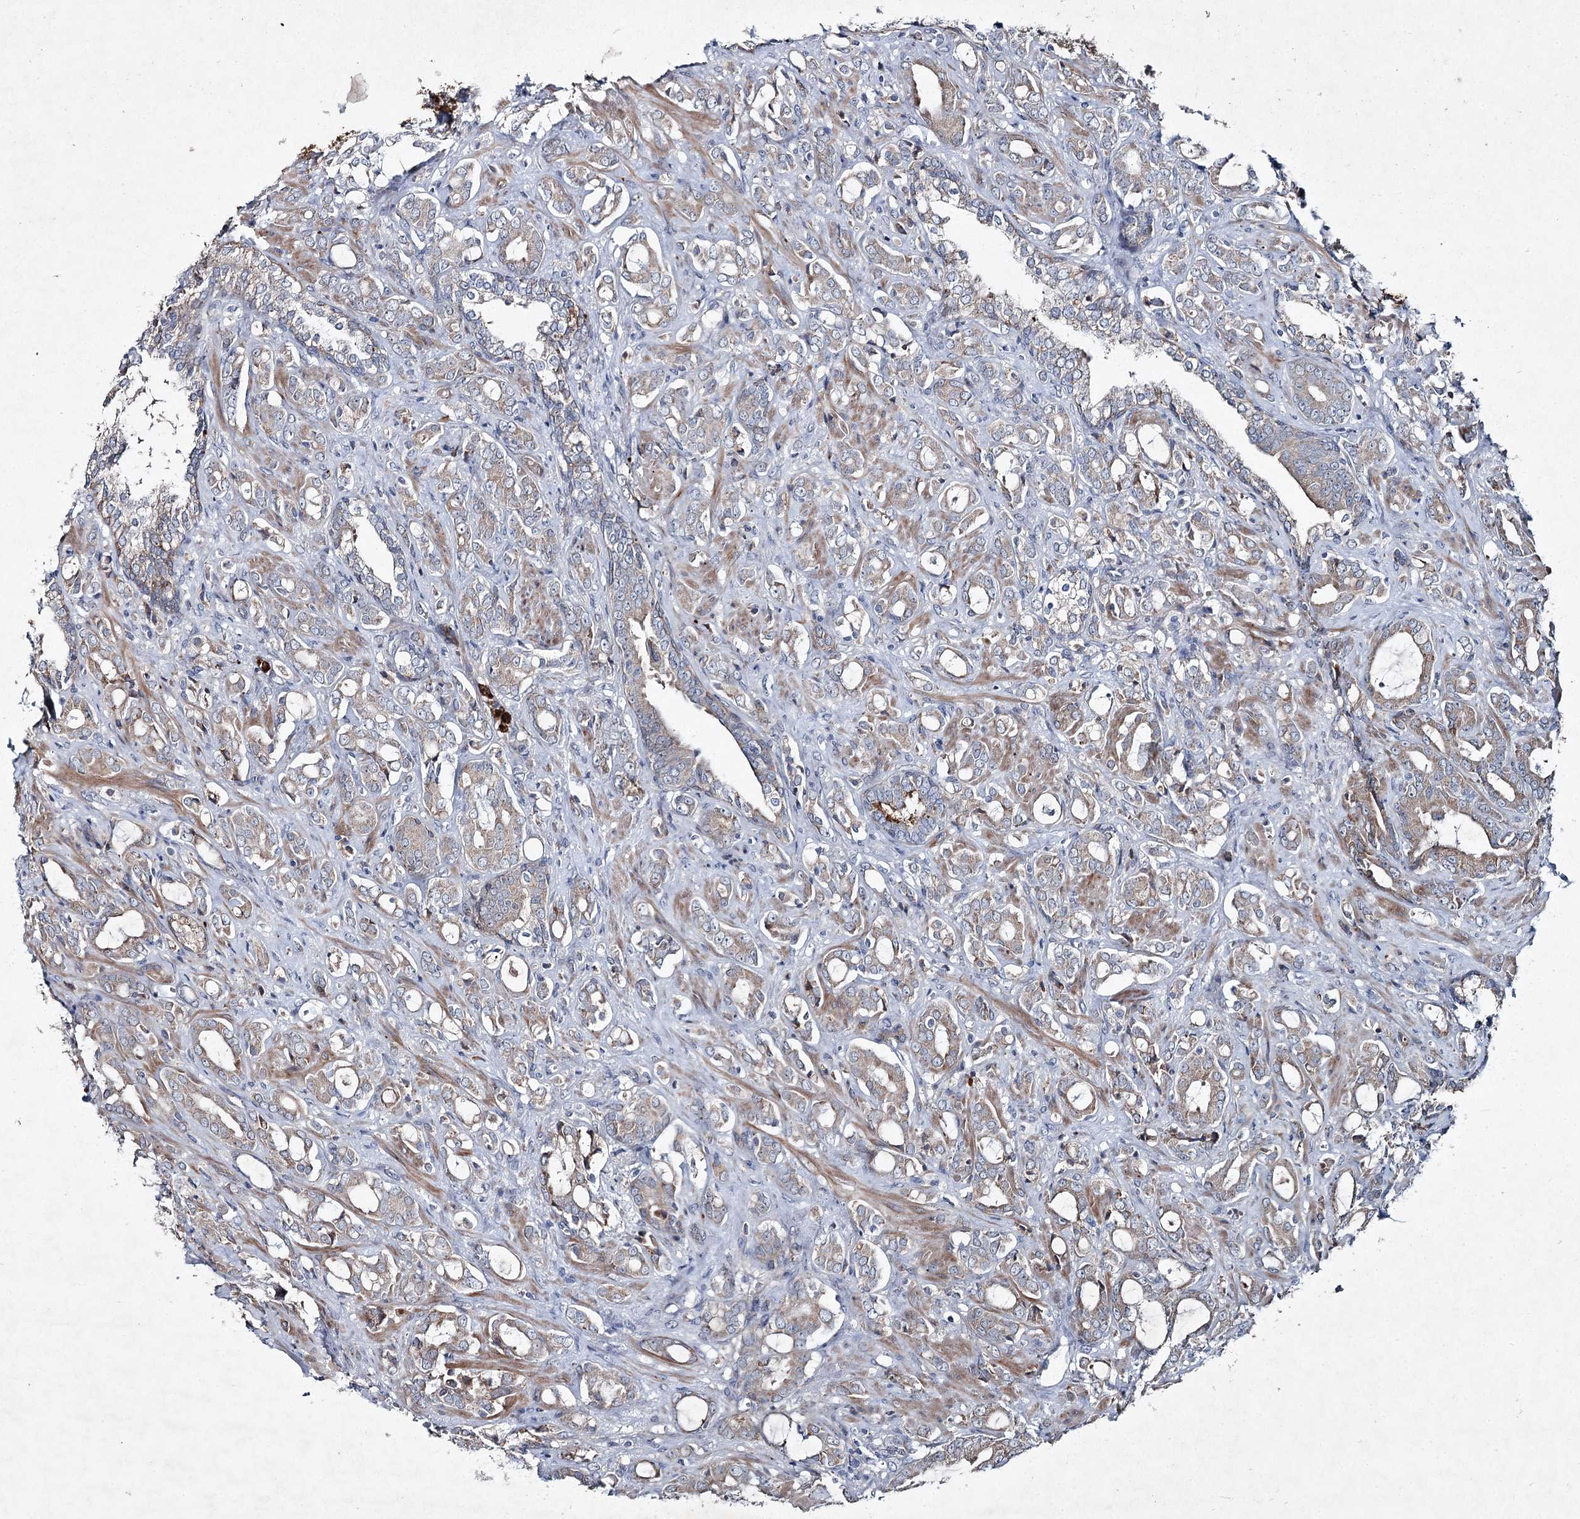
{"staining": {"intensity": "weak", "quantity": ">75%", "location": "cytoplasmic/membranous"}, "tissue": "prostate cancer", "cell_type": "Tumor cells", "image_type": "cancer", "snomed": [{"axis": "morphology", "description": "Adenocarcinoma, High grade"}, {"axis": "topography", "description": "Prostate"}], "caption": "Prostate cancer (adenocarcinoma (high-grade)) stained with IHC reveals weak cytoplasmic/membranous positivity in about >75% of tumor cells.", "gene": "PLA2G12A", "patient": {"sex": "male", "age": 72}}